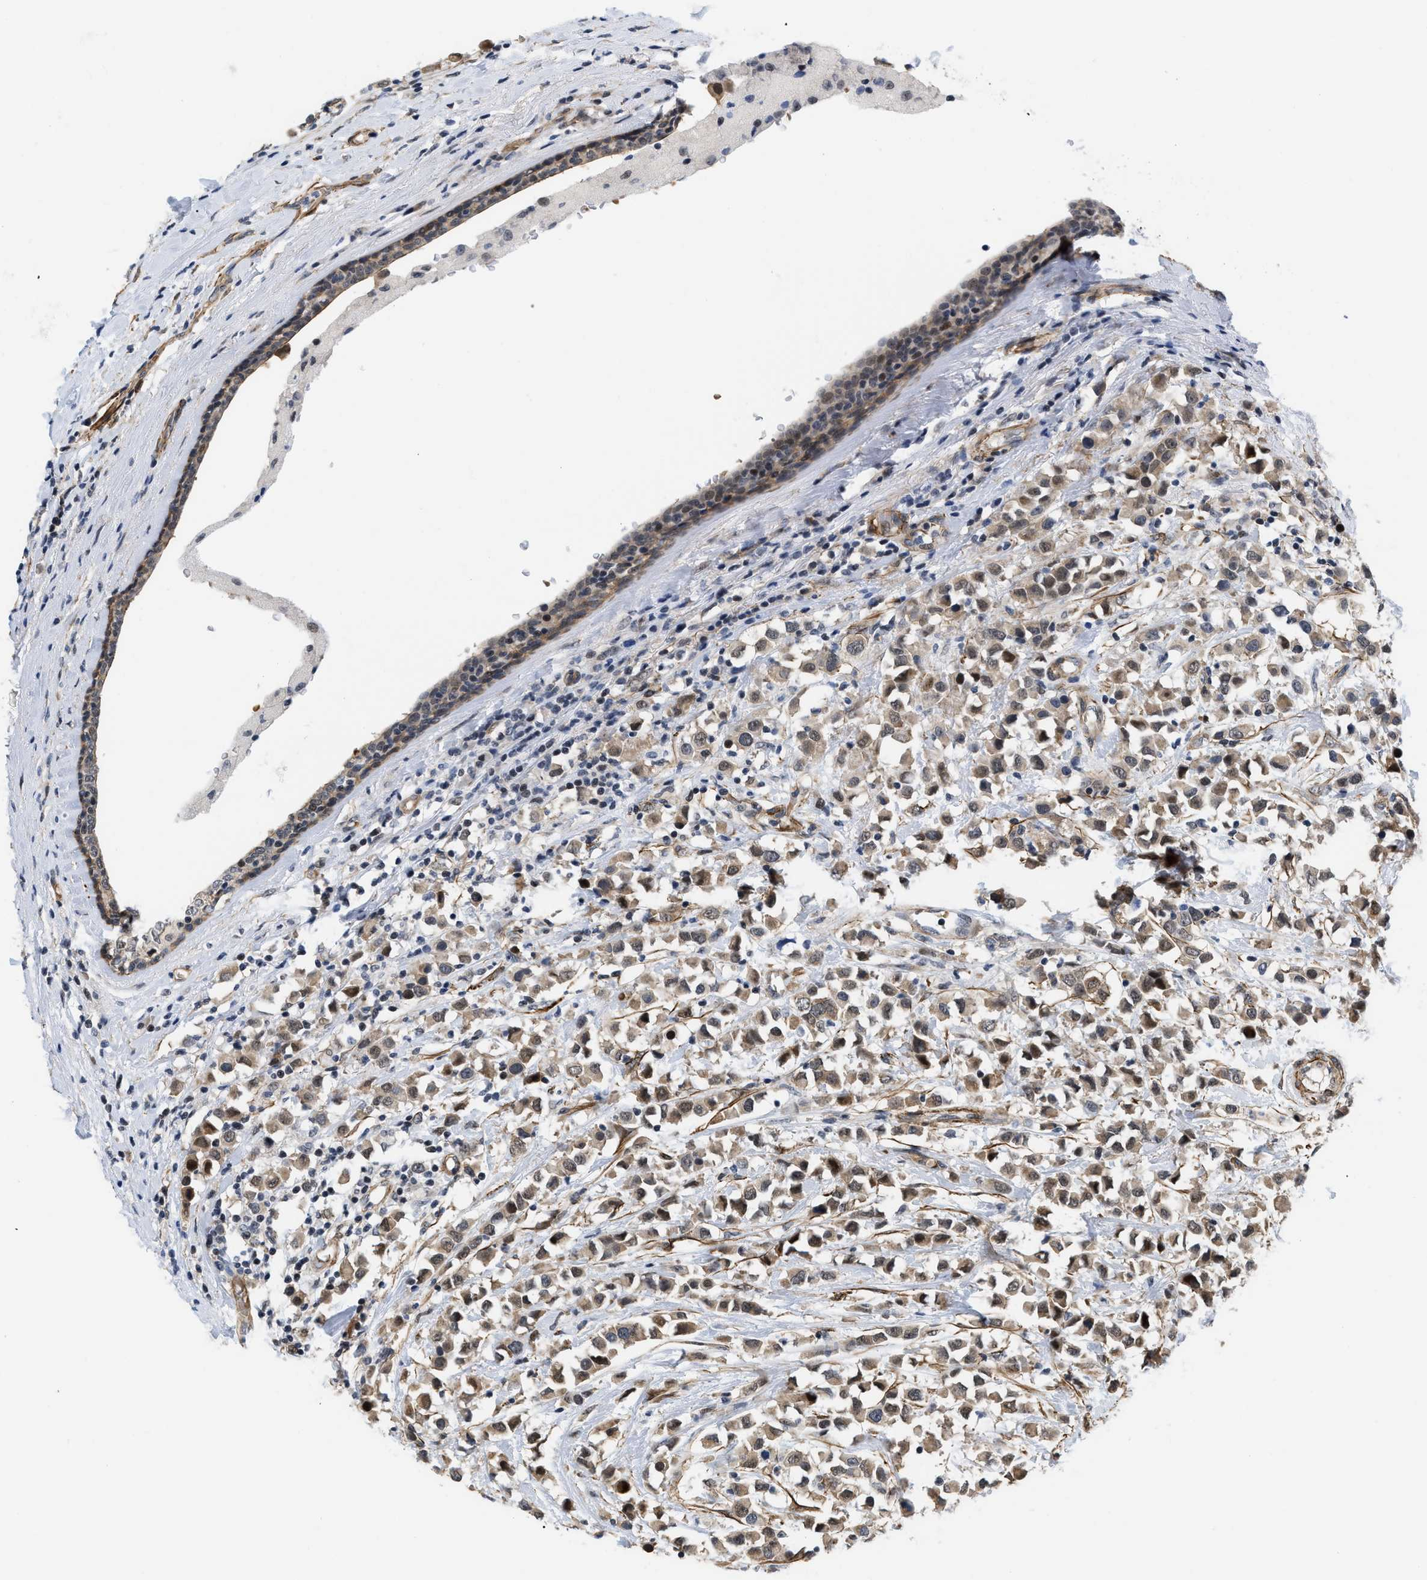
{"staining": {"intensity": "moderate", "quantity": "25%-75%", "location": "cytoplasmic/membranous,nuclear"}, "tissue": "breast cancer", "cell_type": "Tumor cells", "image_type": "cancer", "snomed": [{"axis": "morphology", "description": "Duct carcinoma"}, {"axis": "topography", "description": "Breast"}], "caption": "This is an image of immunohistochemistry staining of breast cancer, which shows moderate expression in the cytoplasmic/membranous and nuclear of tumor cells.", "gene": "GPRASP2", "patient": {"sex": "female", "age": 61}}